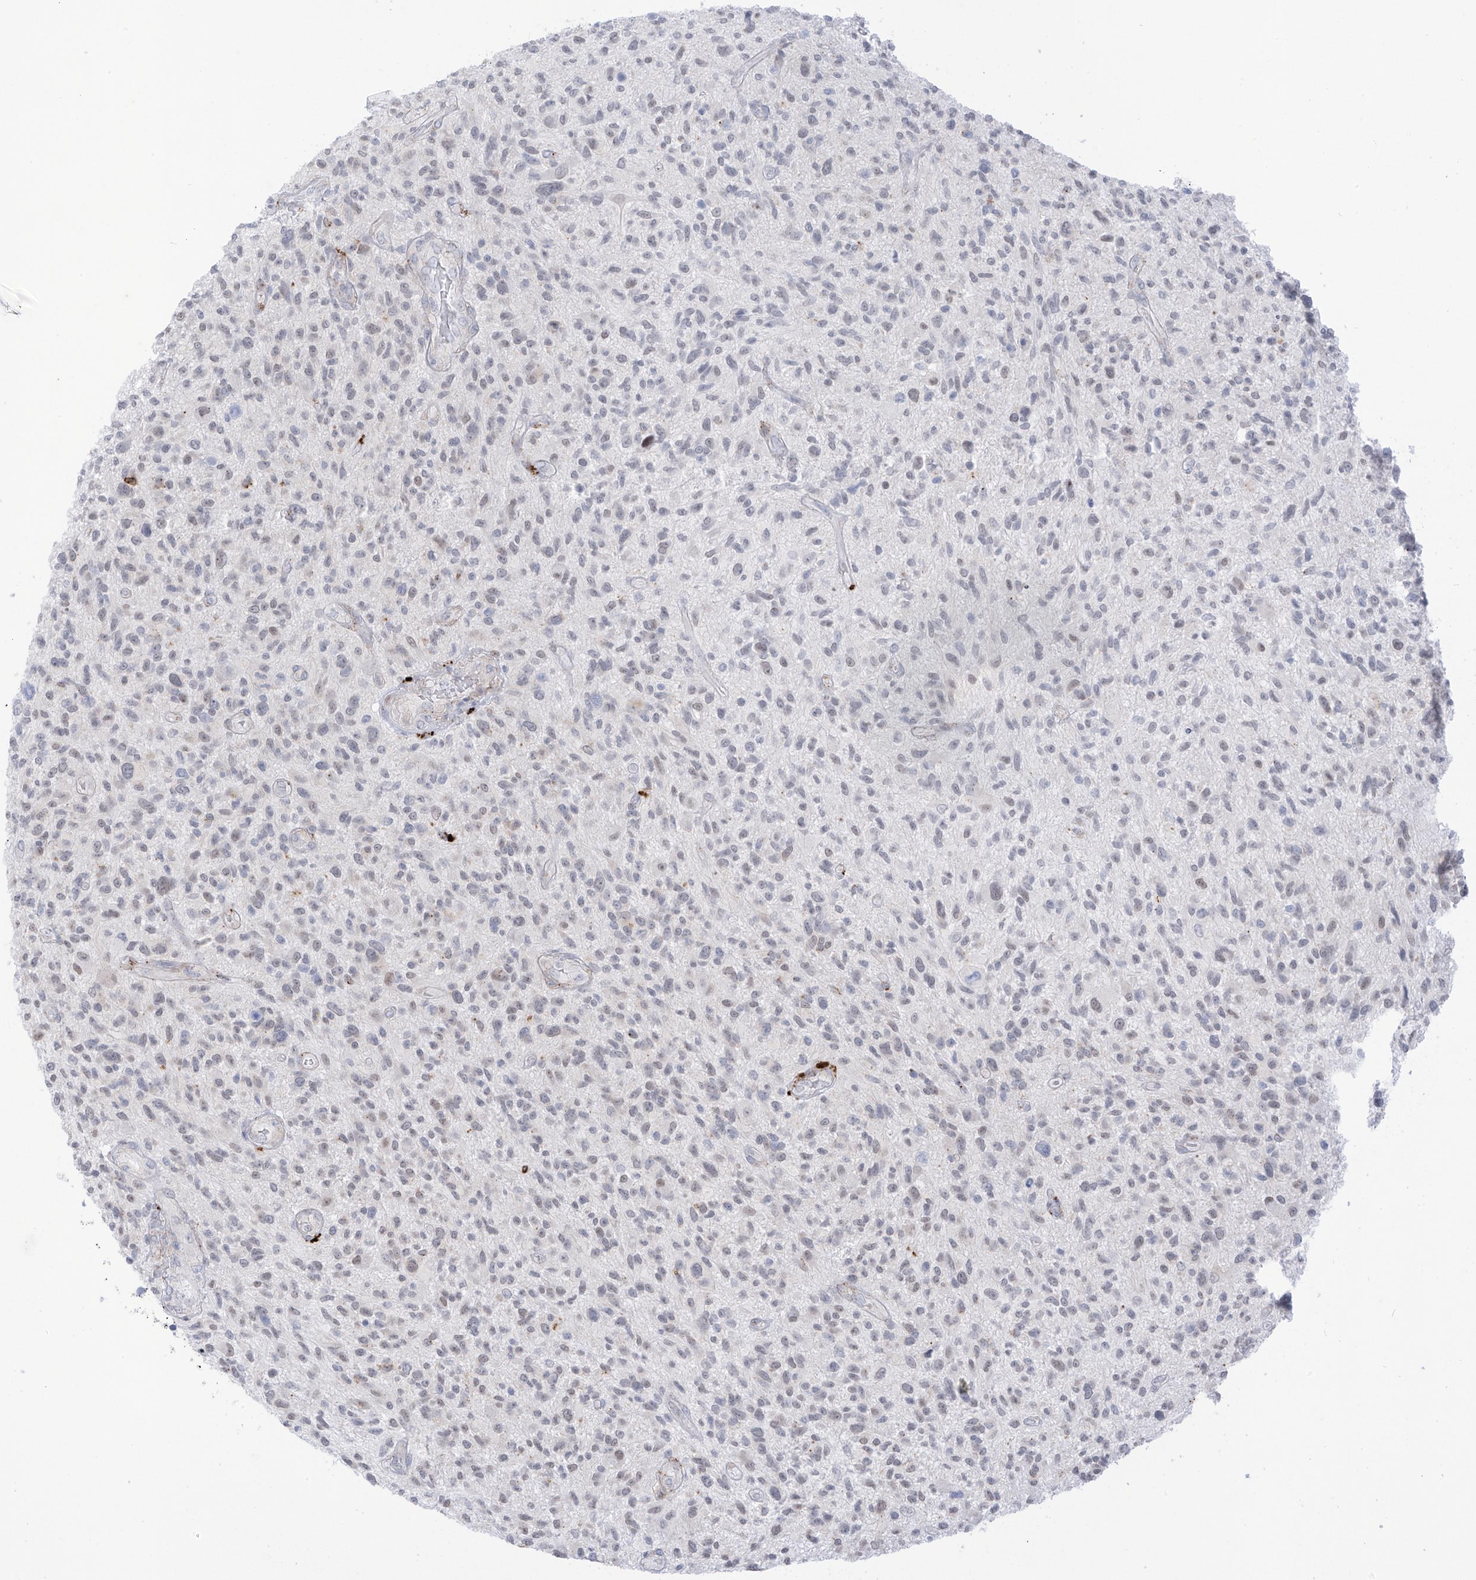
{"staining": {"intensity": "weak", "quantity": "<25%", "location": "nuclear"}, "tissue": "glioma", "cell_type": "Tumor cells", "image_type": "cancer", "snomed": [{"axis": "morphology", "description": "Glioma, malignant, High grade"}, {"axis": "topography", "description": "Brain"}], "caption": "IHC of malignant glioma (high-grade) demonstrates no positivity in tumor cells.", "gene": "PSPH", "patient": {"sex": "male", "age": 47}}